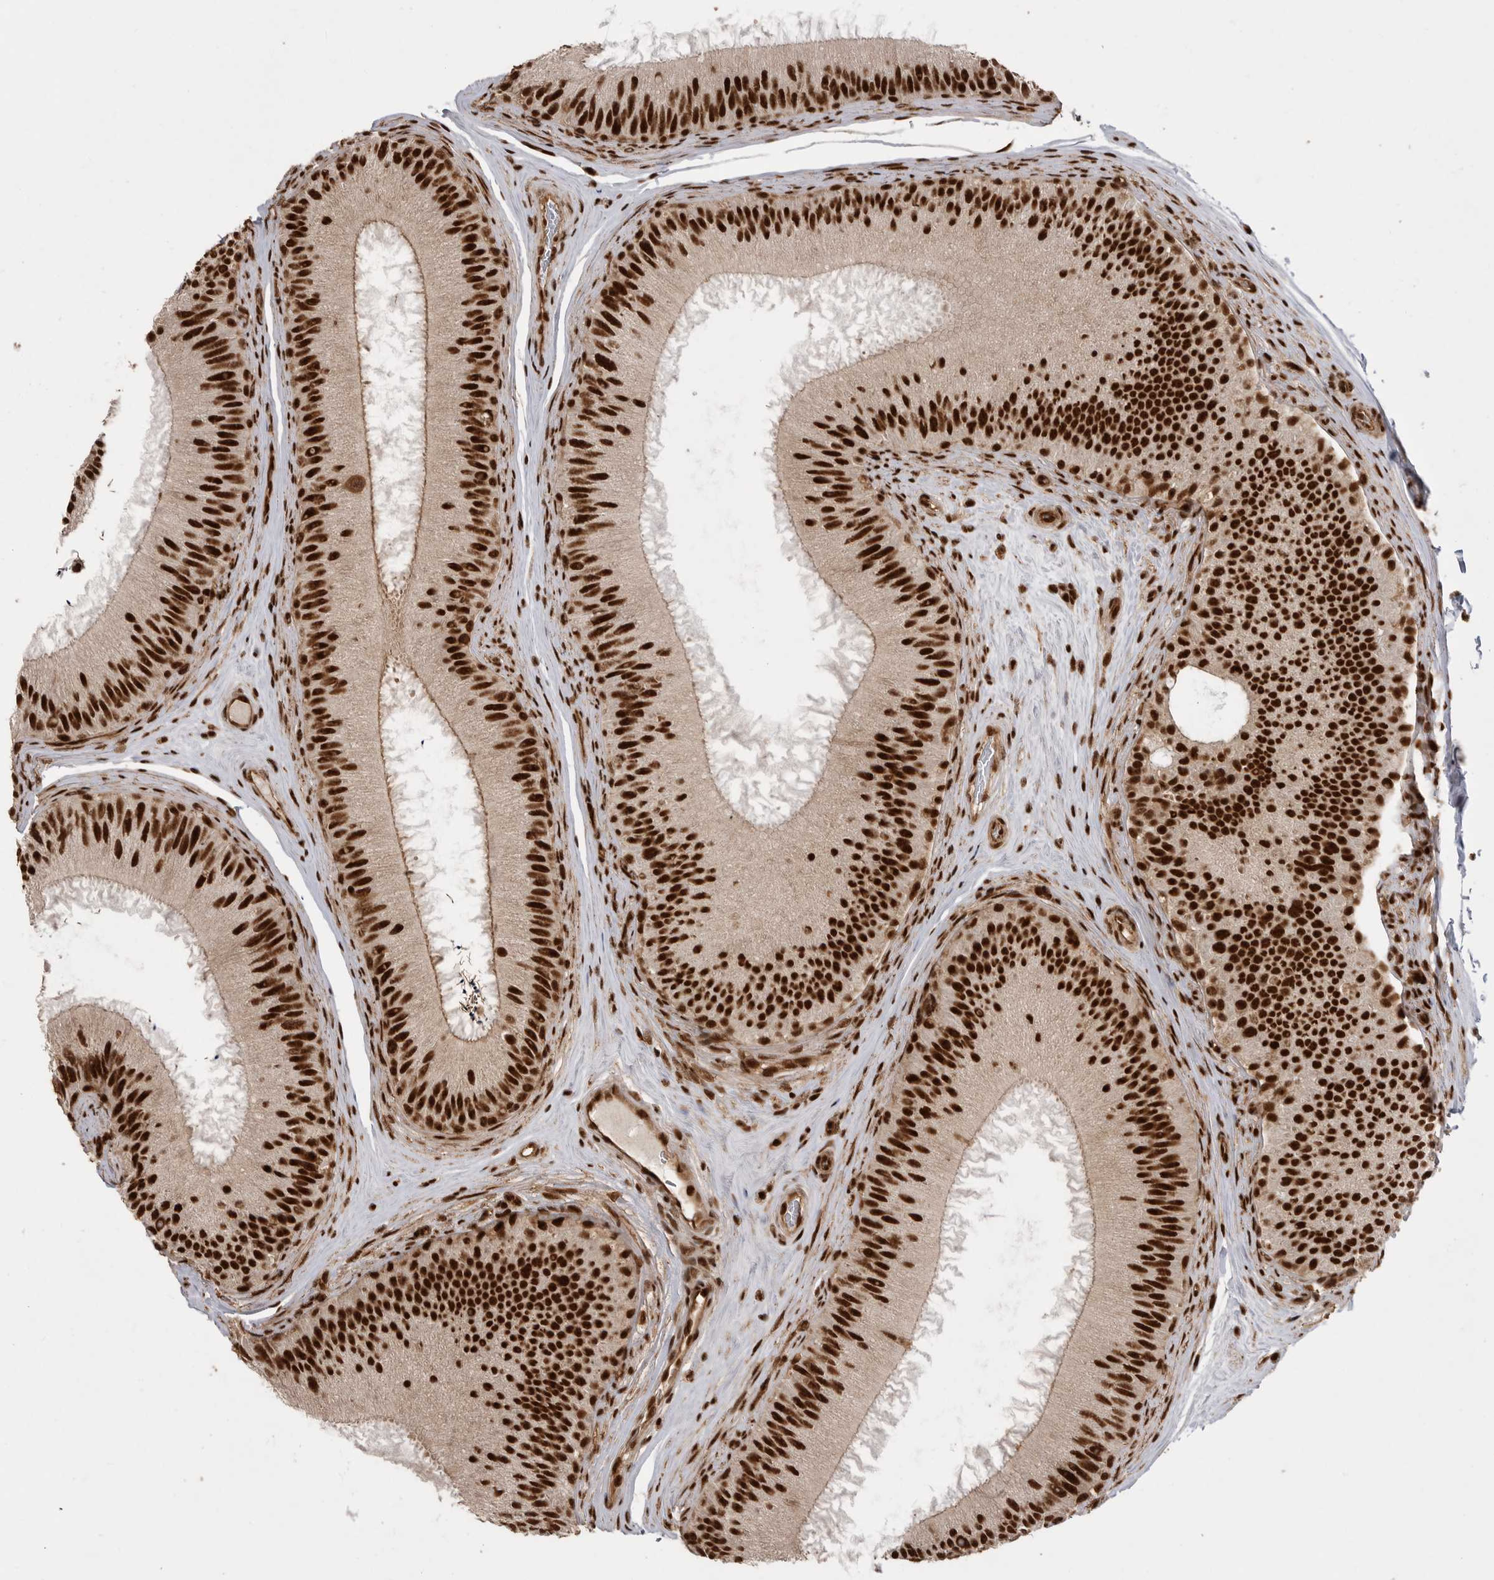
{"staining": {"intensity": "strong", "quantity": ">75%", "location": "nuclear"}, "tissue": "epididymis", "cell_type": "Glandular cells", "image_type": "normal", "snomed": [{"axis": "morphology", "description": "Normal tissue, NOS"}, {"axis": "topography", "description": "Epididymis"}], "caption": "A photomicrograph of human epididymis stained for a protein reveals strong nuclear brown staining in glandular cells. (brown staining indicates protein expression, while blue staining denotes nuclei).", "gene": "PPP1R8", "patient": {"sex": "male", "age": 45}}